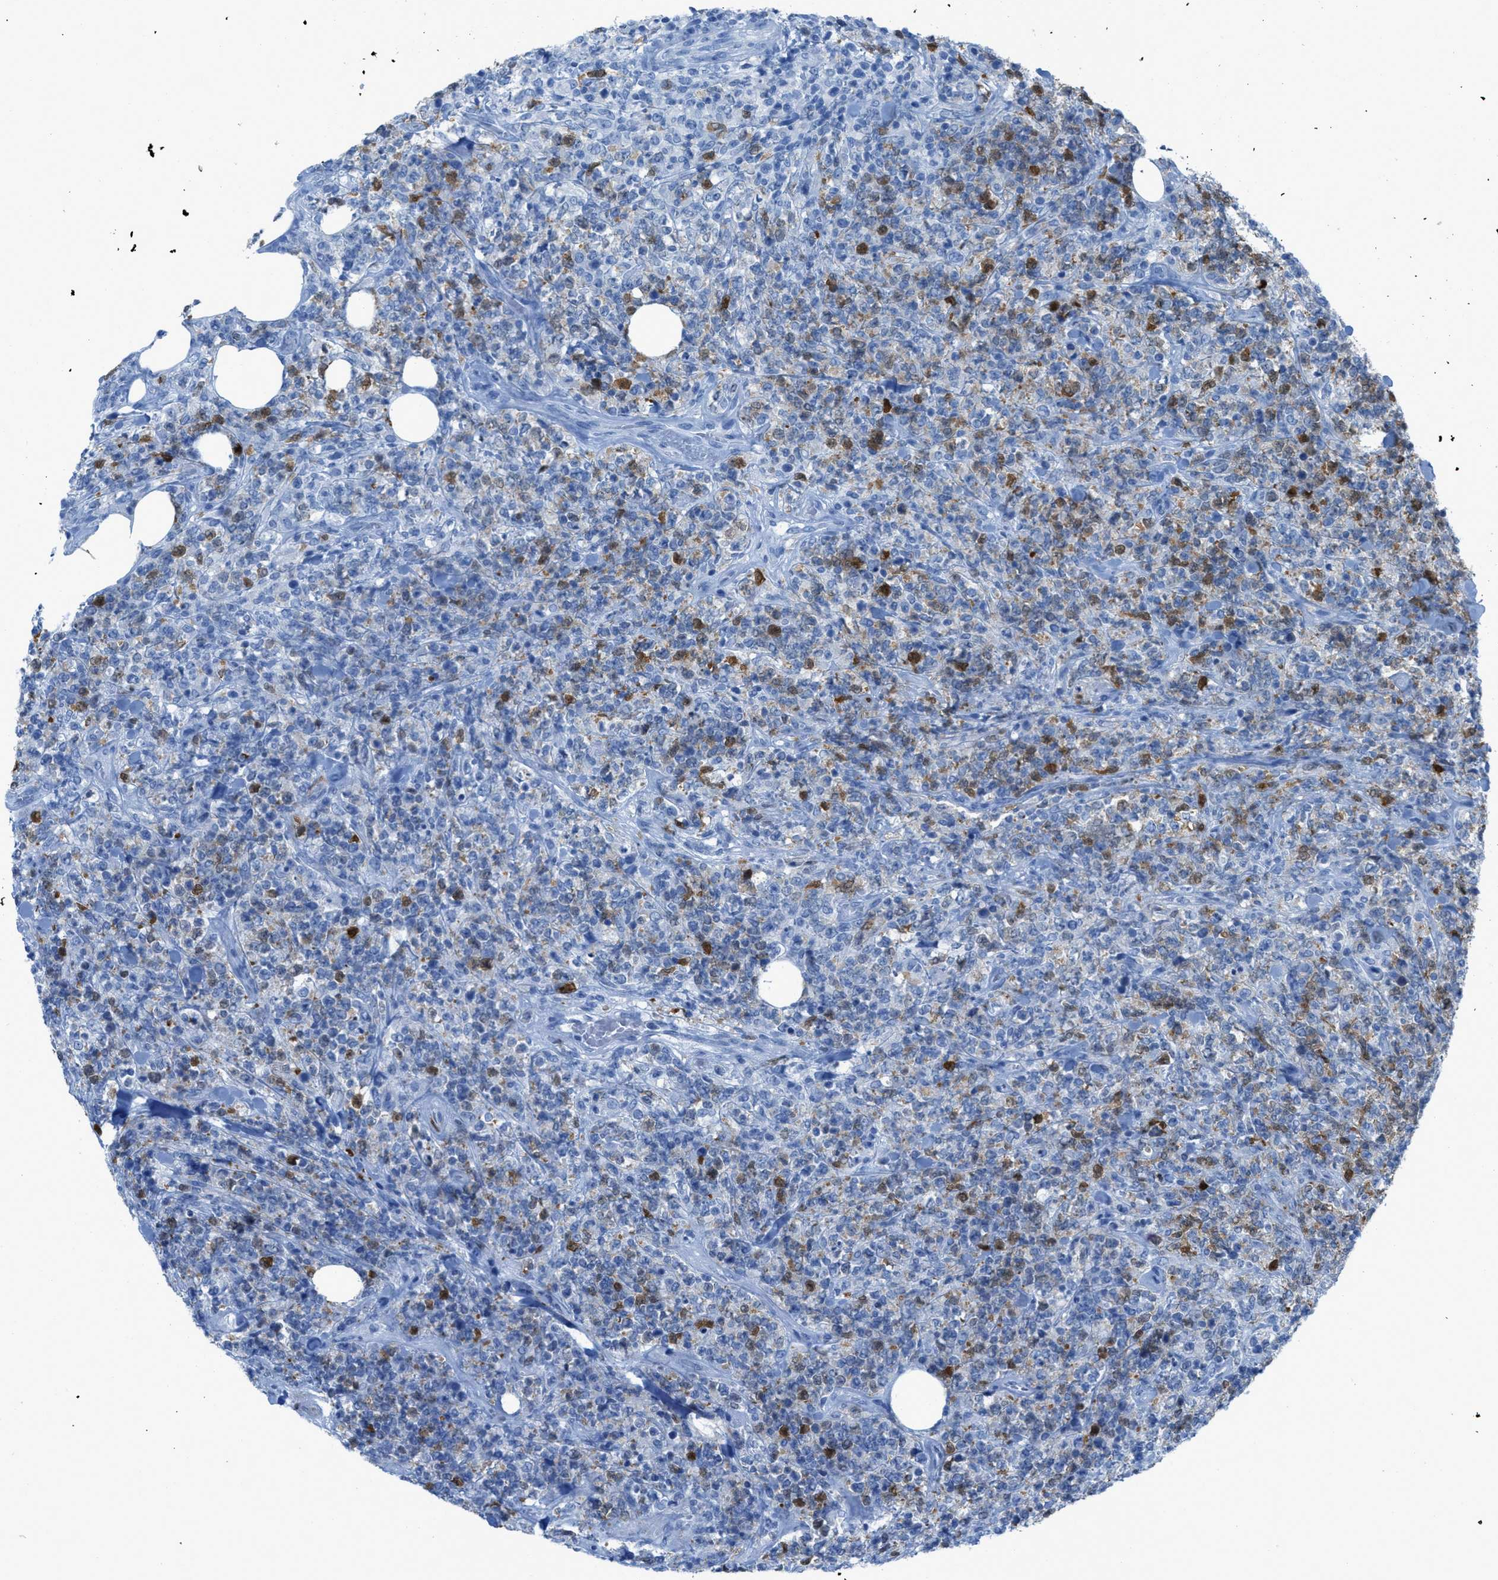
{"staining": {"intensity": "moderate", "quantity": "<25%", "location": "cytoplasmic/membranous"}, "tissue": "lymphoma", "cell_type": "Tumor cells", "image_type": "cancer", "snomed": [{"axis": "morphology", "description": "Malignant lymphoma, non-Hodgkin's type, High grade"}, {"axis": "topography", "description": "Soft tissue"}], "caption": "Immunohistochemical staining of human malignant lymphoma, non-Hodgkin's type (high-grade) exhibits low levels of moderate cytoplasmic/membranous expression in about <25% of tumor cells.", "gene": "CDKN2A", "patient": {"sex": "male", "age": 18}}